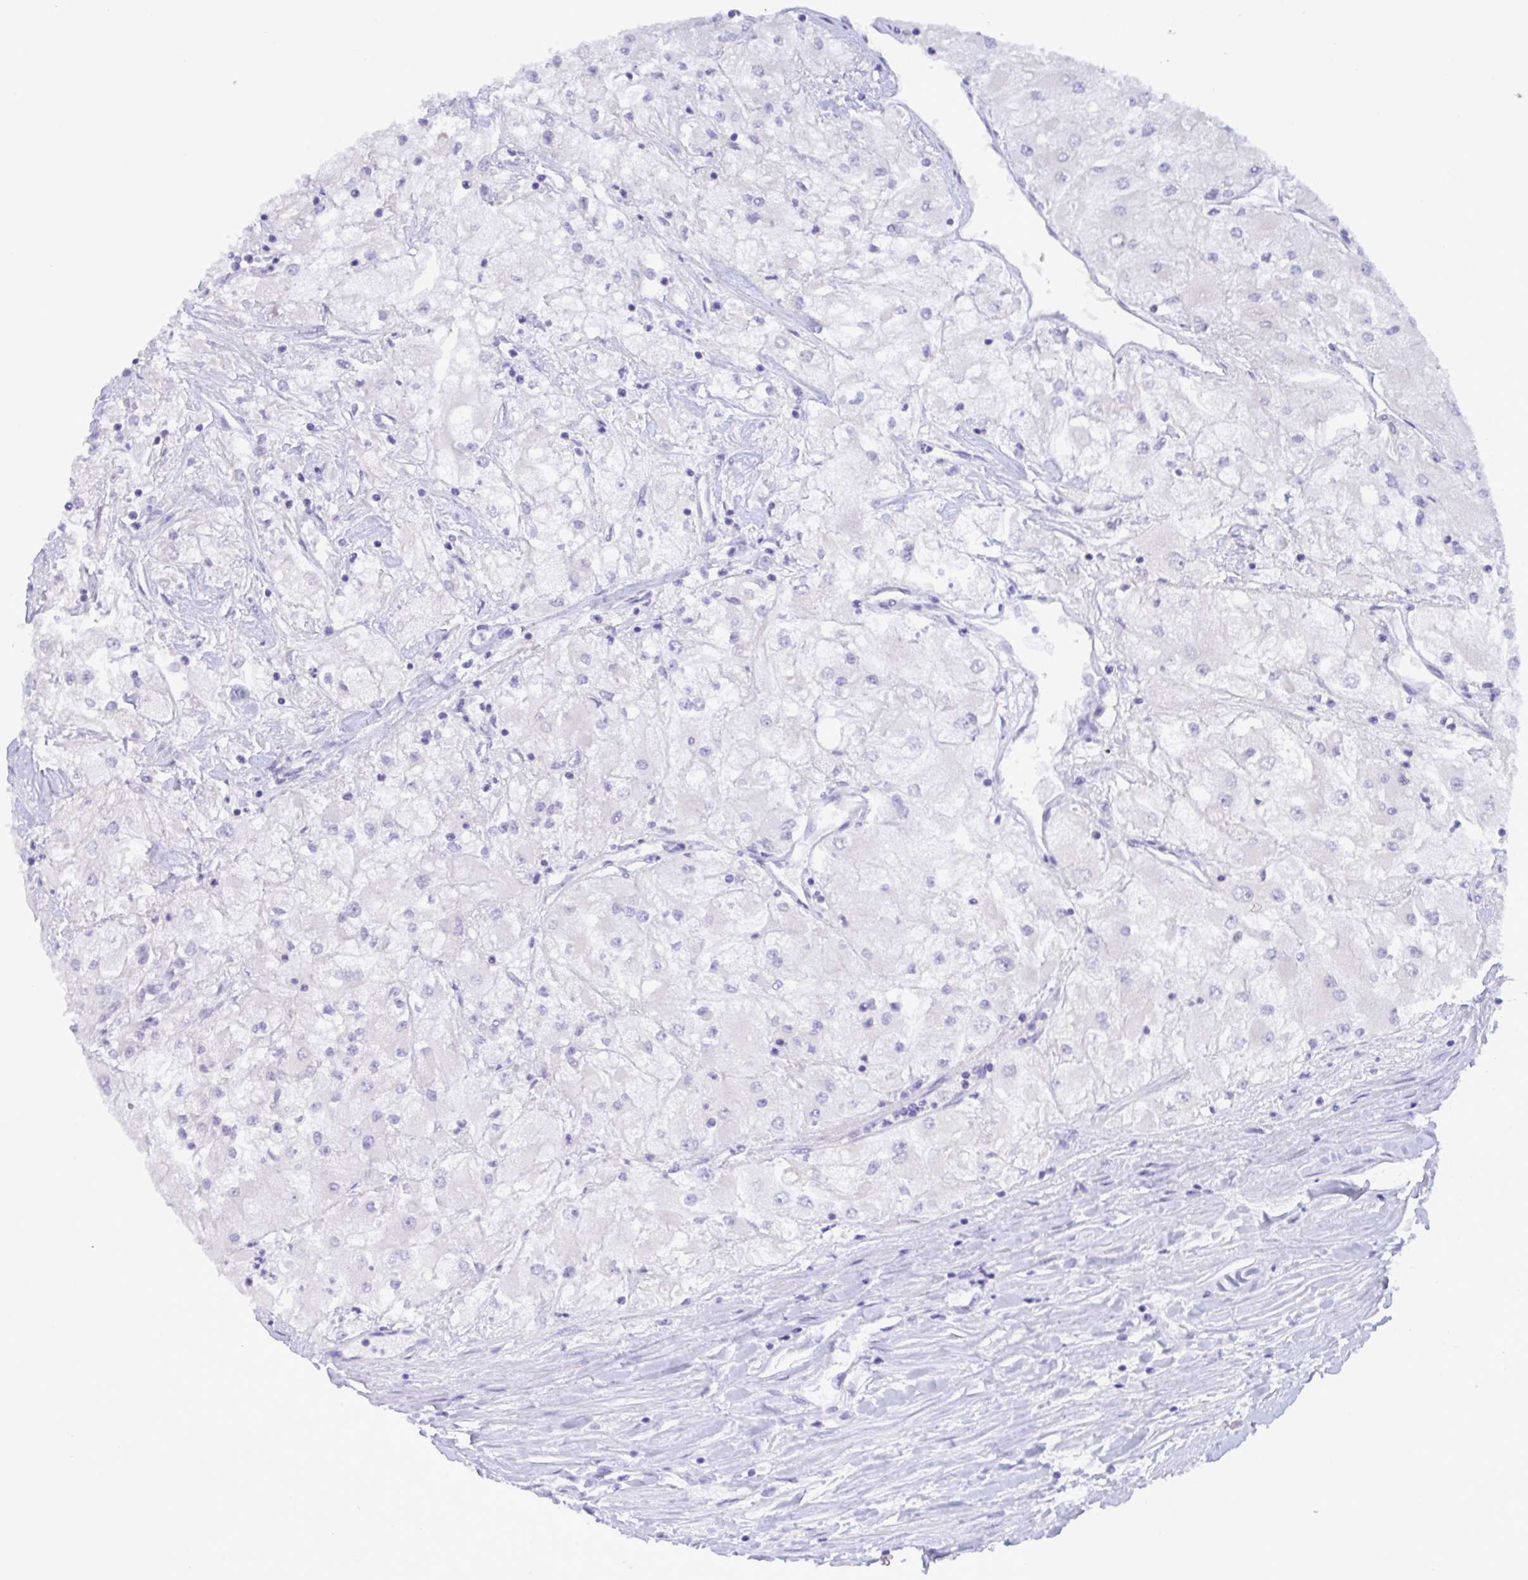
{"staining": {"intensity": "negative", "quantity": "none", "location": "none"}, "tissue": "renal cancer", "cell_type": "Tumor cells", "image_type": "cancer", "snomed": [{"axis": "morphology", "description": "Adenocarcinoma, NOS"}, {"axis": "topography", "description": "Kidney"}], "caption": "This is a micrograph of immunohistochemistry (IHC) staining of renal adenocarcinoma, which shows no expression in tumor cells.", "gene": "SERPINB13", "patient": {"sex": "male", "age": 80}}